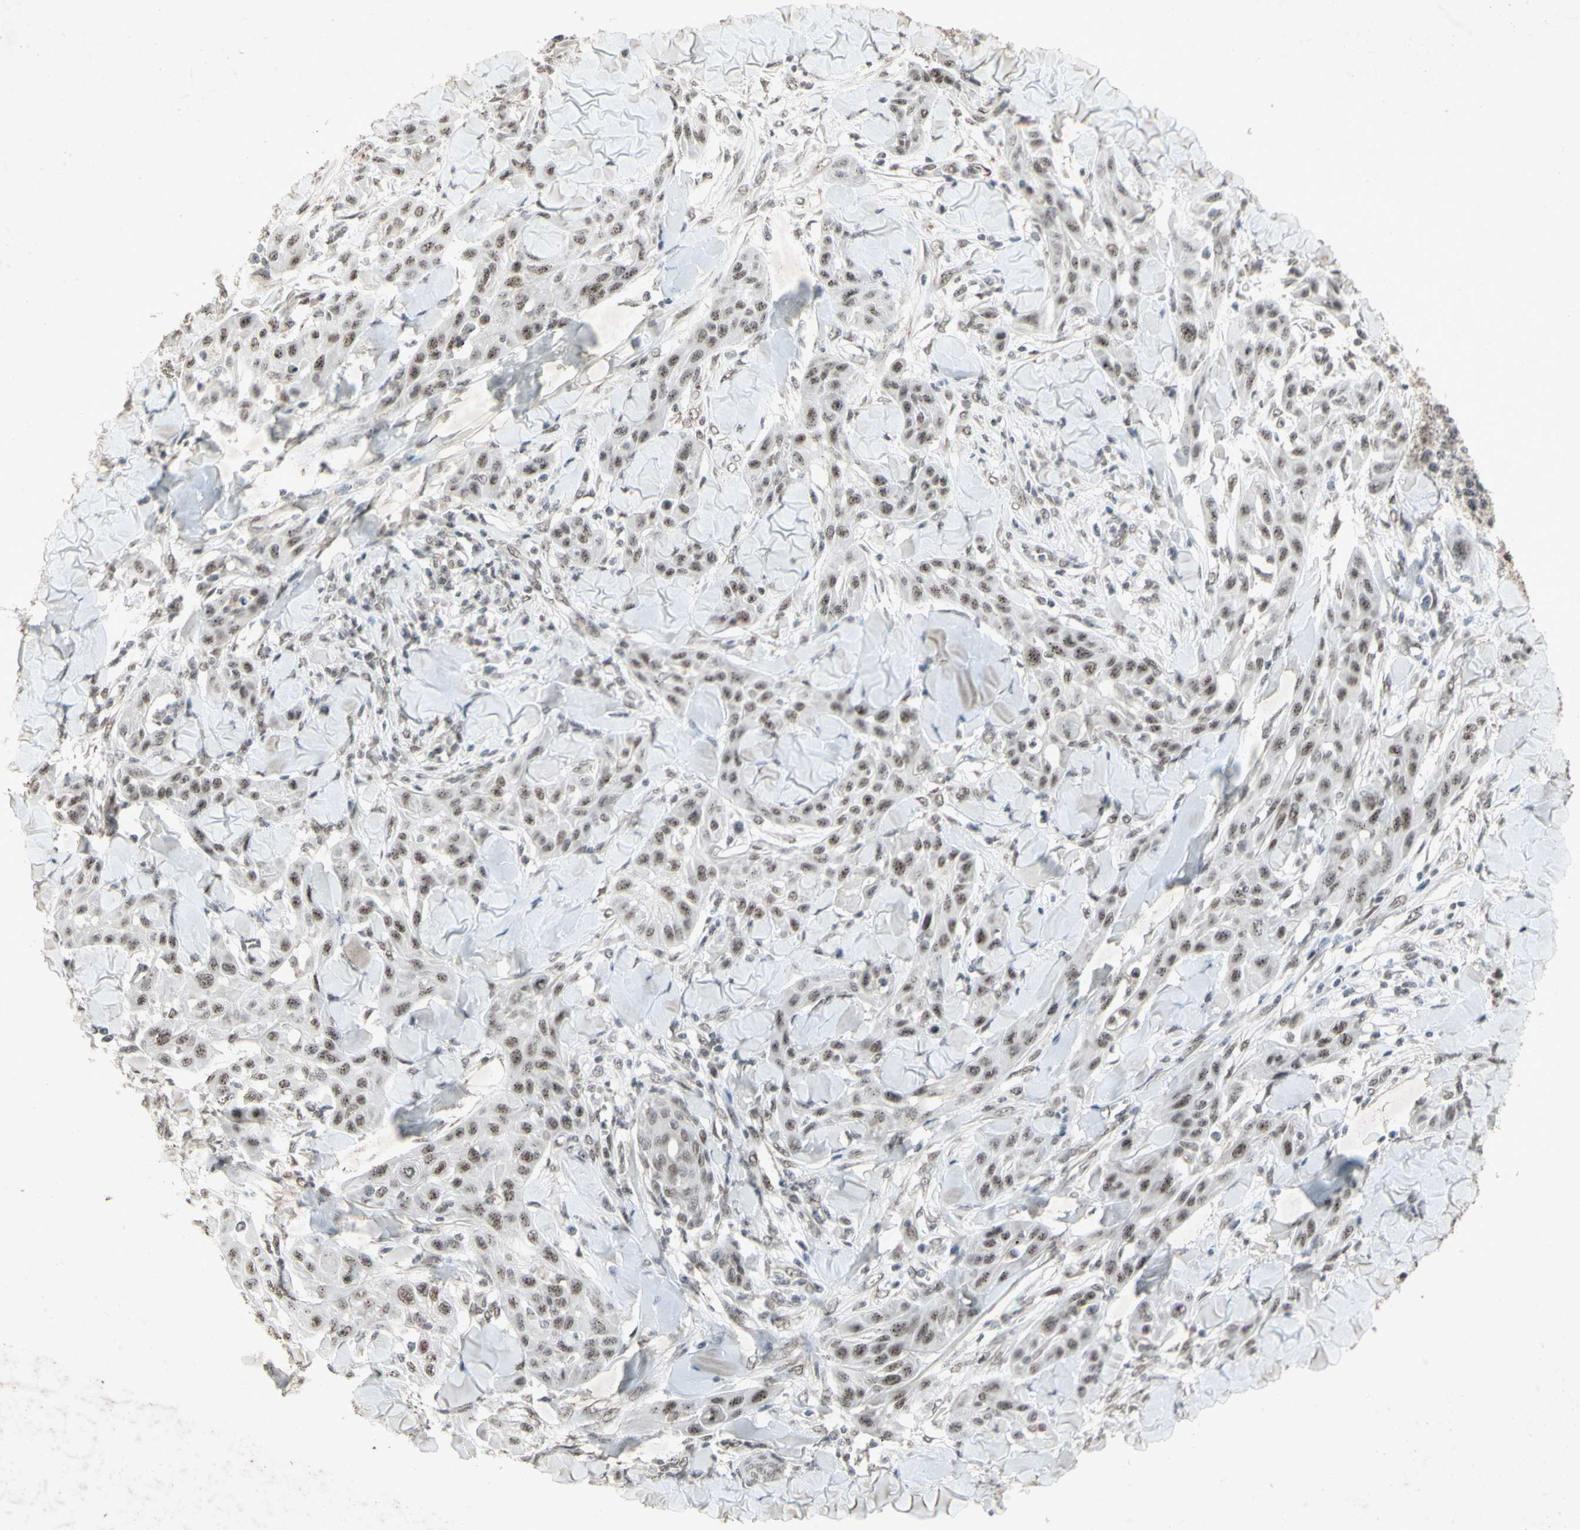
{"staining": {"intensity": "moderate", "quantity": "25%-75%", "location": "nuclear"}, "tissue": "skin cancer", "cell_type": "Tumor cells", "image_type": "cancer", "snomed": [{"axis": "morphology", "description": "Squamous cell carcinoma, NOS"}, {"axis": "topography", "description": "Skin"}], "caption": "Skin cancer (squamous cell carcinoma) stained with IHC reveals moderate nuclear positivity in approximately 25%-75% of tumor cells.", "gene": "CENPB", "patient": {"sex": "male", "age": 24}}